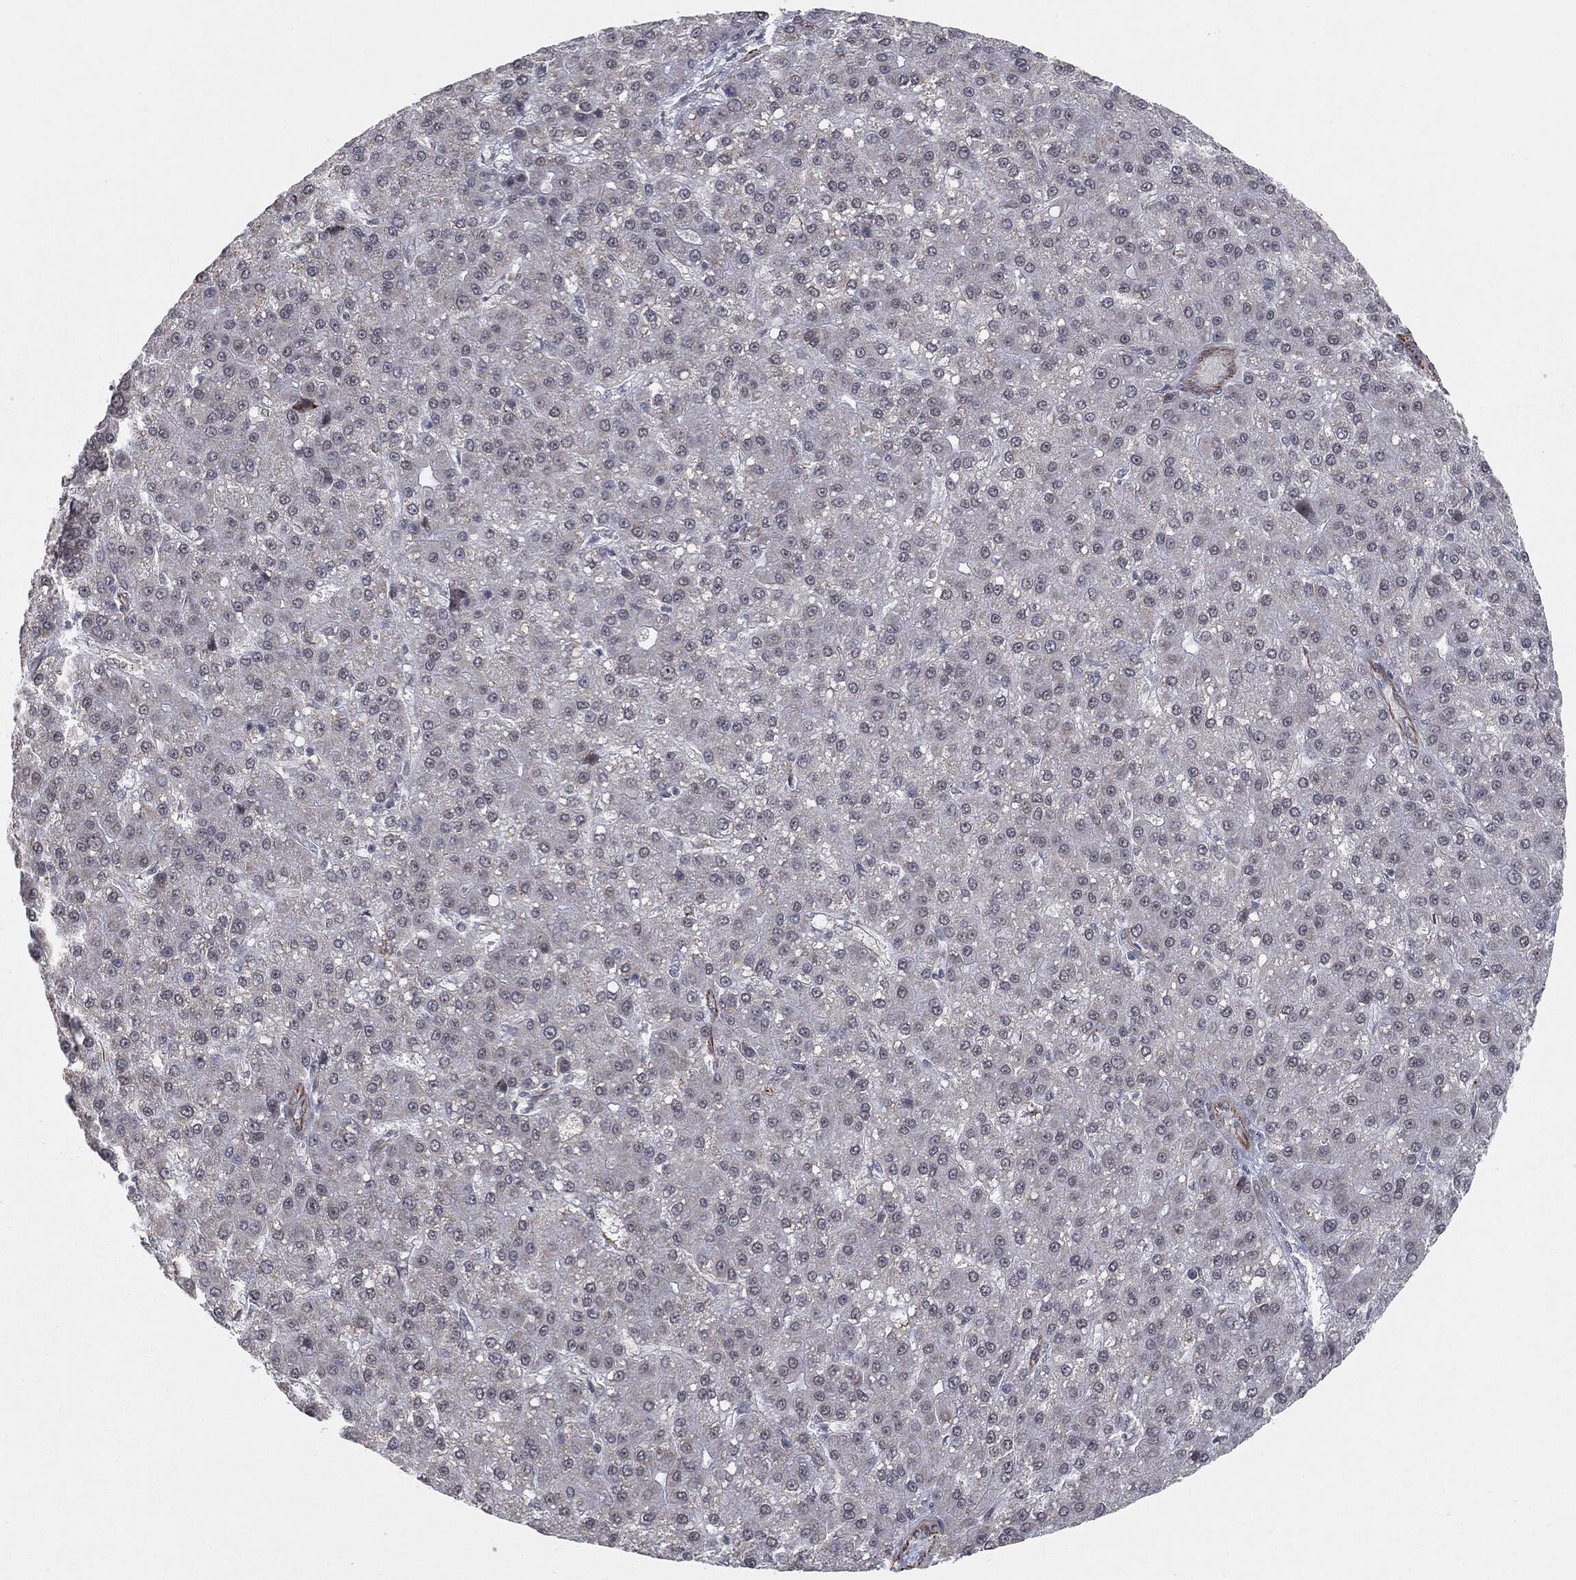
{"staining": {"intensity": "weak", "quantity": "<25%", "location": "nuclear"}, "tissue": "liver cancer", "cell_type": "Tumor cells", "image_type": "cancer", "snomed": [{"axis": "morphology", "description": "Carcinoma, Hepatocellular, NOS"}, {"axis": "topography", "description": "Liver"}], "caption": "Tumor cells are negative for protein expression in human liver cancer (hepatocellular carcinoma).", "gene": "TP53RK", "patient": {"sex": "male", "age": 67}}